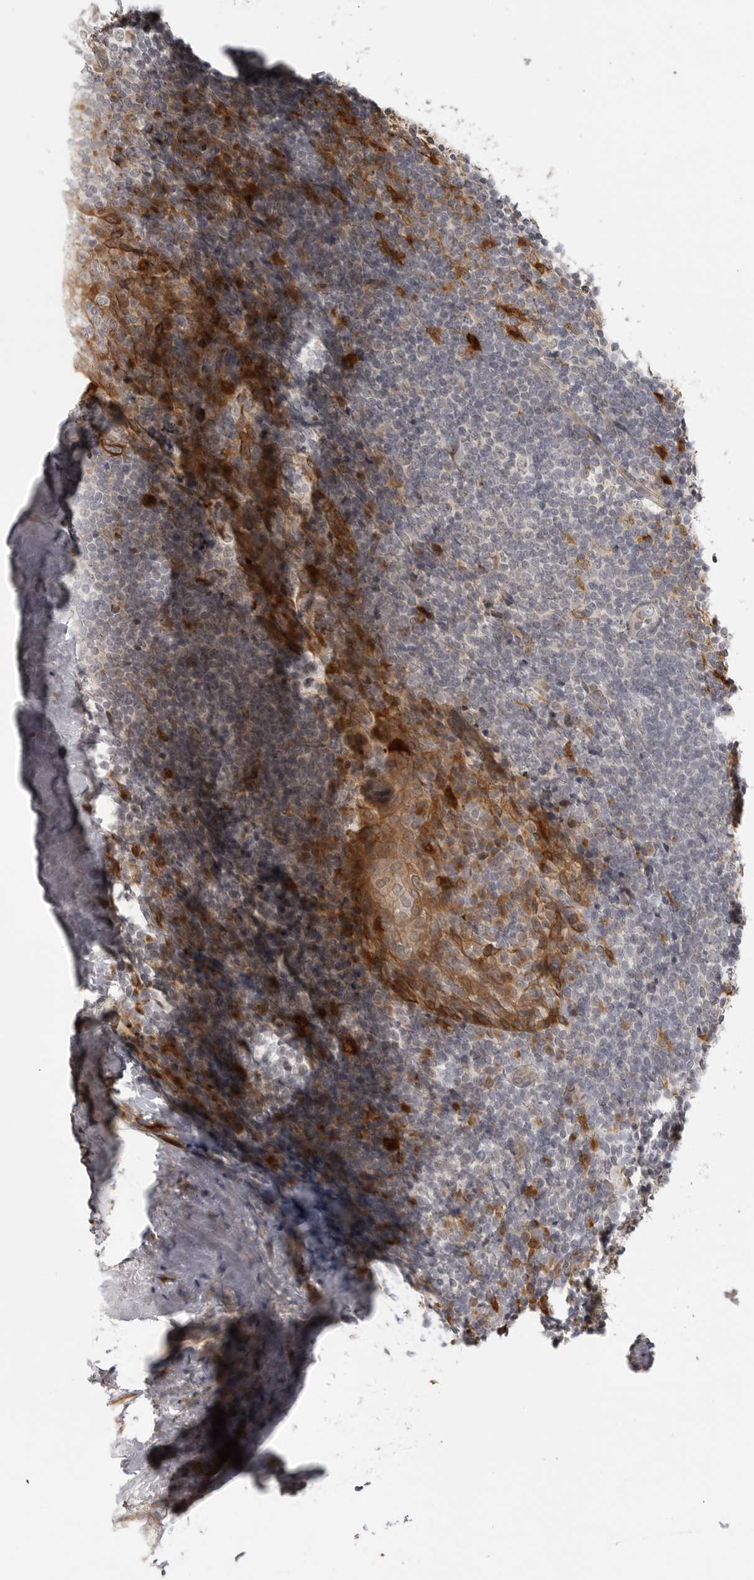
{"staining": {"intensity": "negative", "quantity": "none", "location": "none"}, "tissue": "tonsil", "cell_type": "Germinal center cells", "image_type": "normal", "snomed": [{"axis": "morphology", "description": "Normal tissue, NOS"}, {"axis": "topography", "description": "Tonsil"}], "caption": "The image displays no significant staining in germinal center cells of tonsil. (Brightfield microscopy of DAB (3,3'-diaminobenzidine) immunohistochemistry at high magnification).", "gene": "IDO1", "patient": {"sex": "male", "age": 37}}